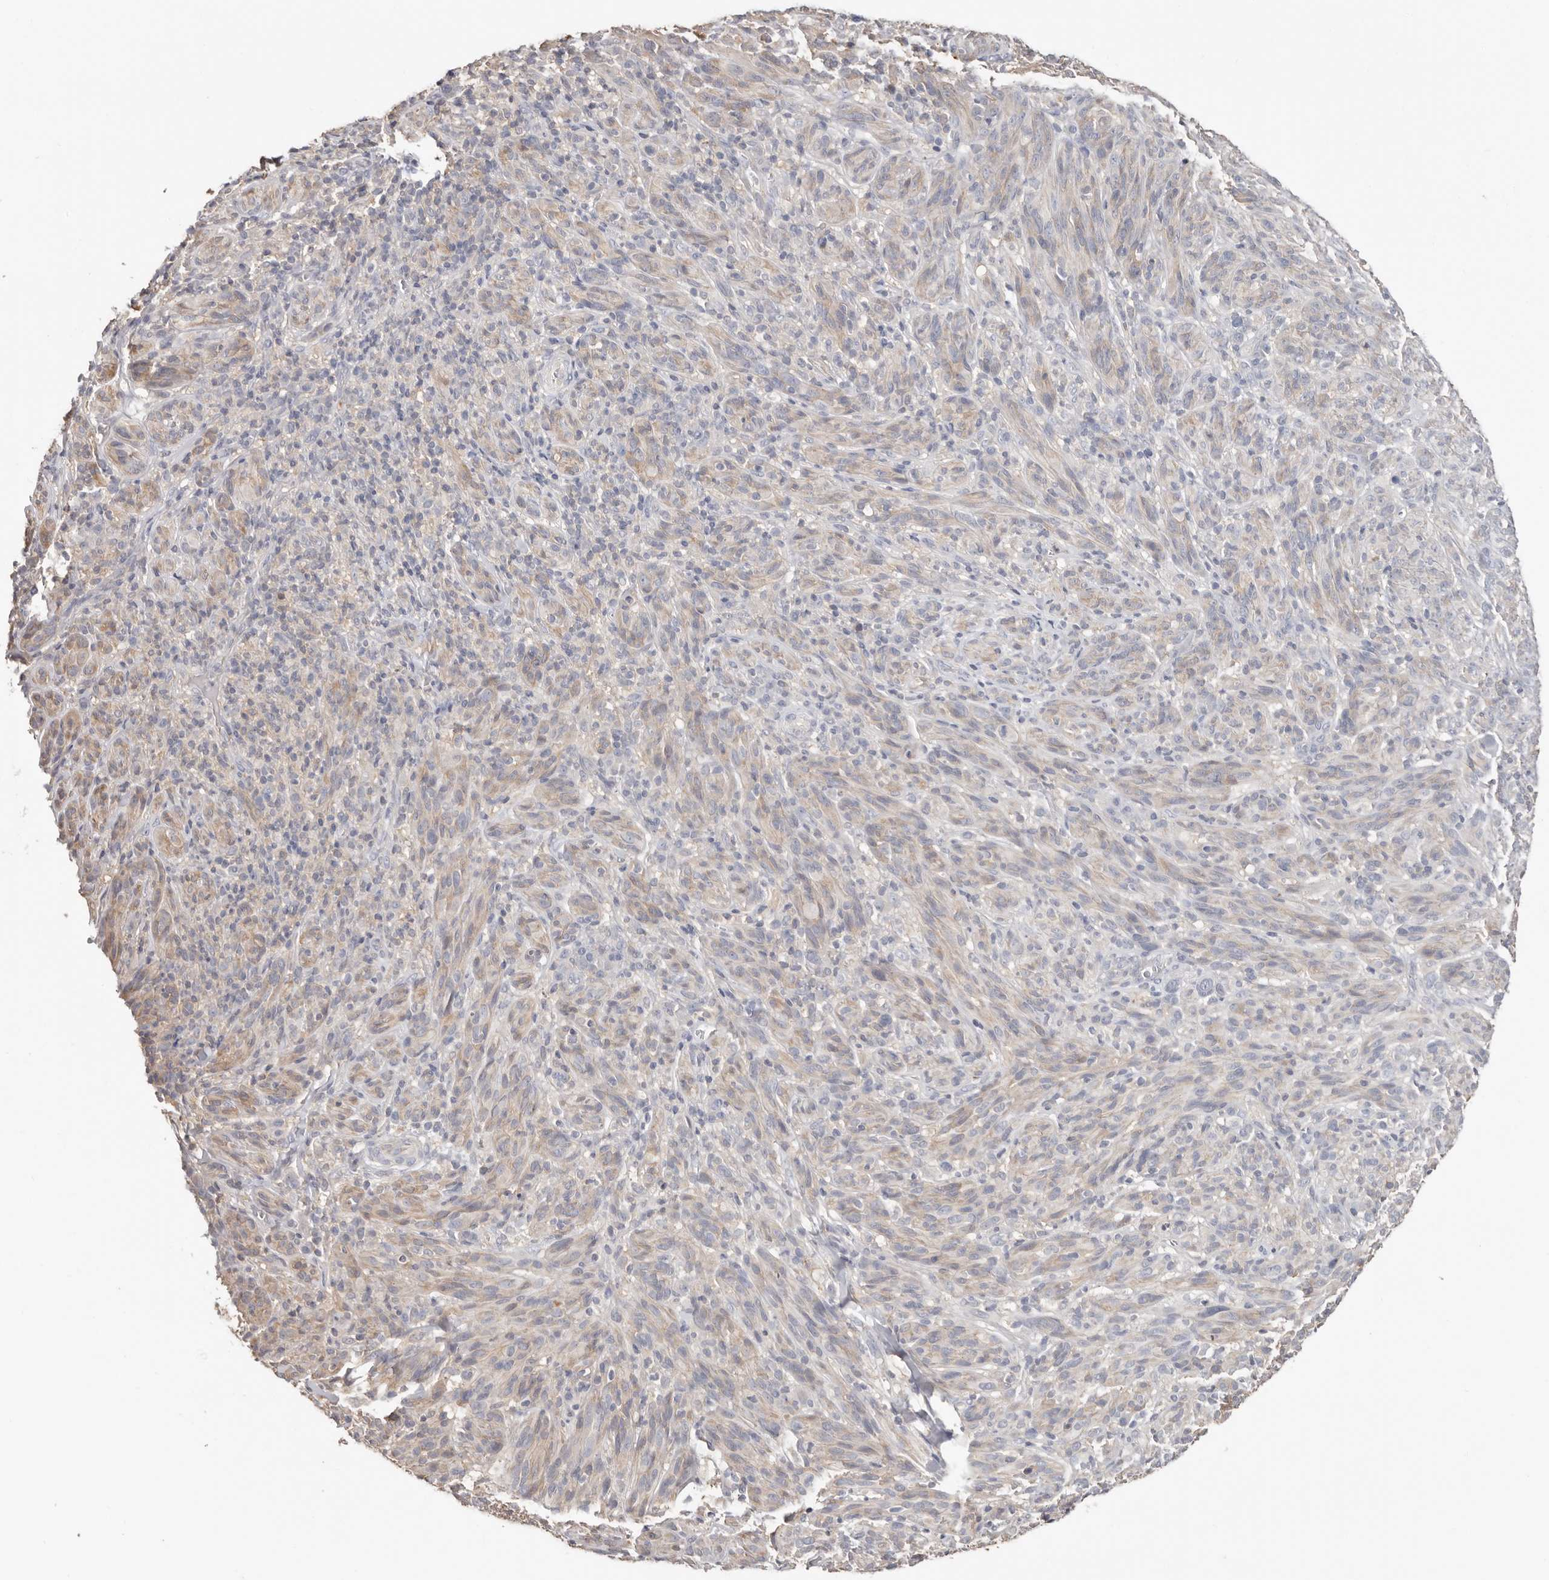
{"staining": {"intensity": "weak", "quantity": "25%-75%", "location": "cytoplasmic/membranous"}, "tissue": "melanoma", "cell_type": "Tumor cells", "image_type": "cancer", "snomed": [{"axis": "morphology", "description": "Malignant melanoma, NOS"}, {"axis": "topography", "description": "Skin of head"}], "caption": "Immunohistochemistry (IHC) histopathology image of neoplastic tissue: malignant melanoma stained using immunohistochemistry (IHC) shows low levels of weak protein expression localized specifically in the cytoplasmic/membranous of tumor cells, appearing as a cytoplasmic/membranous brown color.", "gene": "S100A14", "patient": {"sex": "male", "age": 96}}